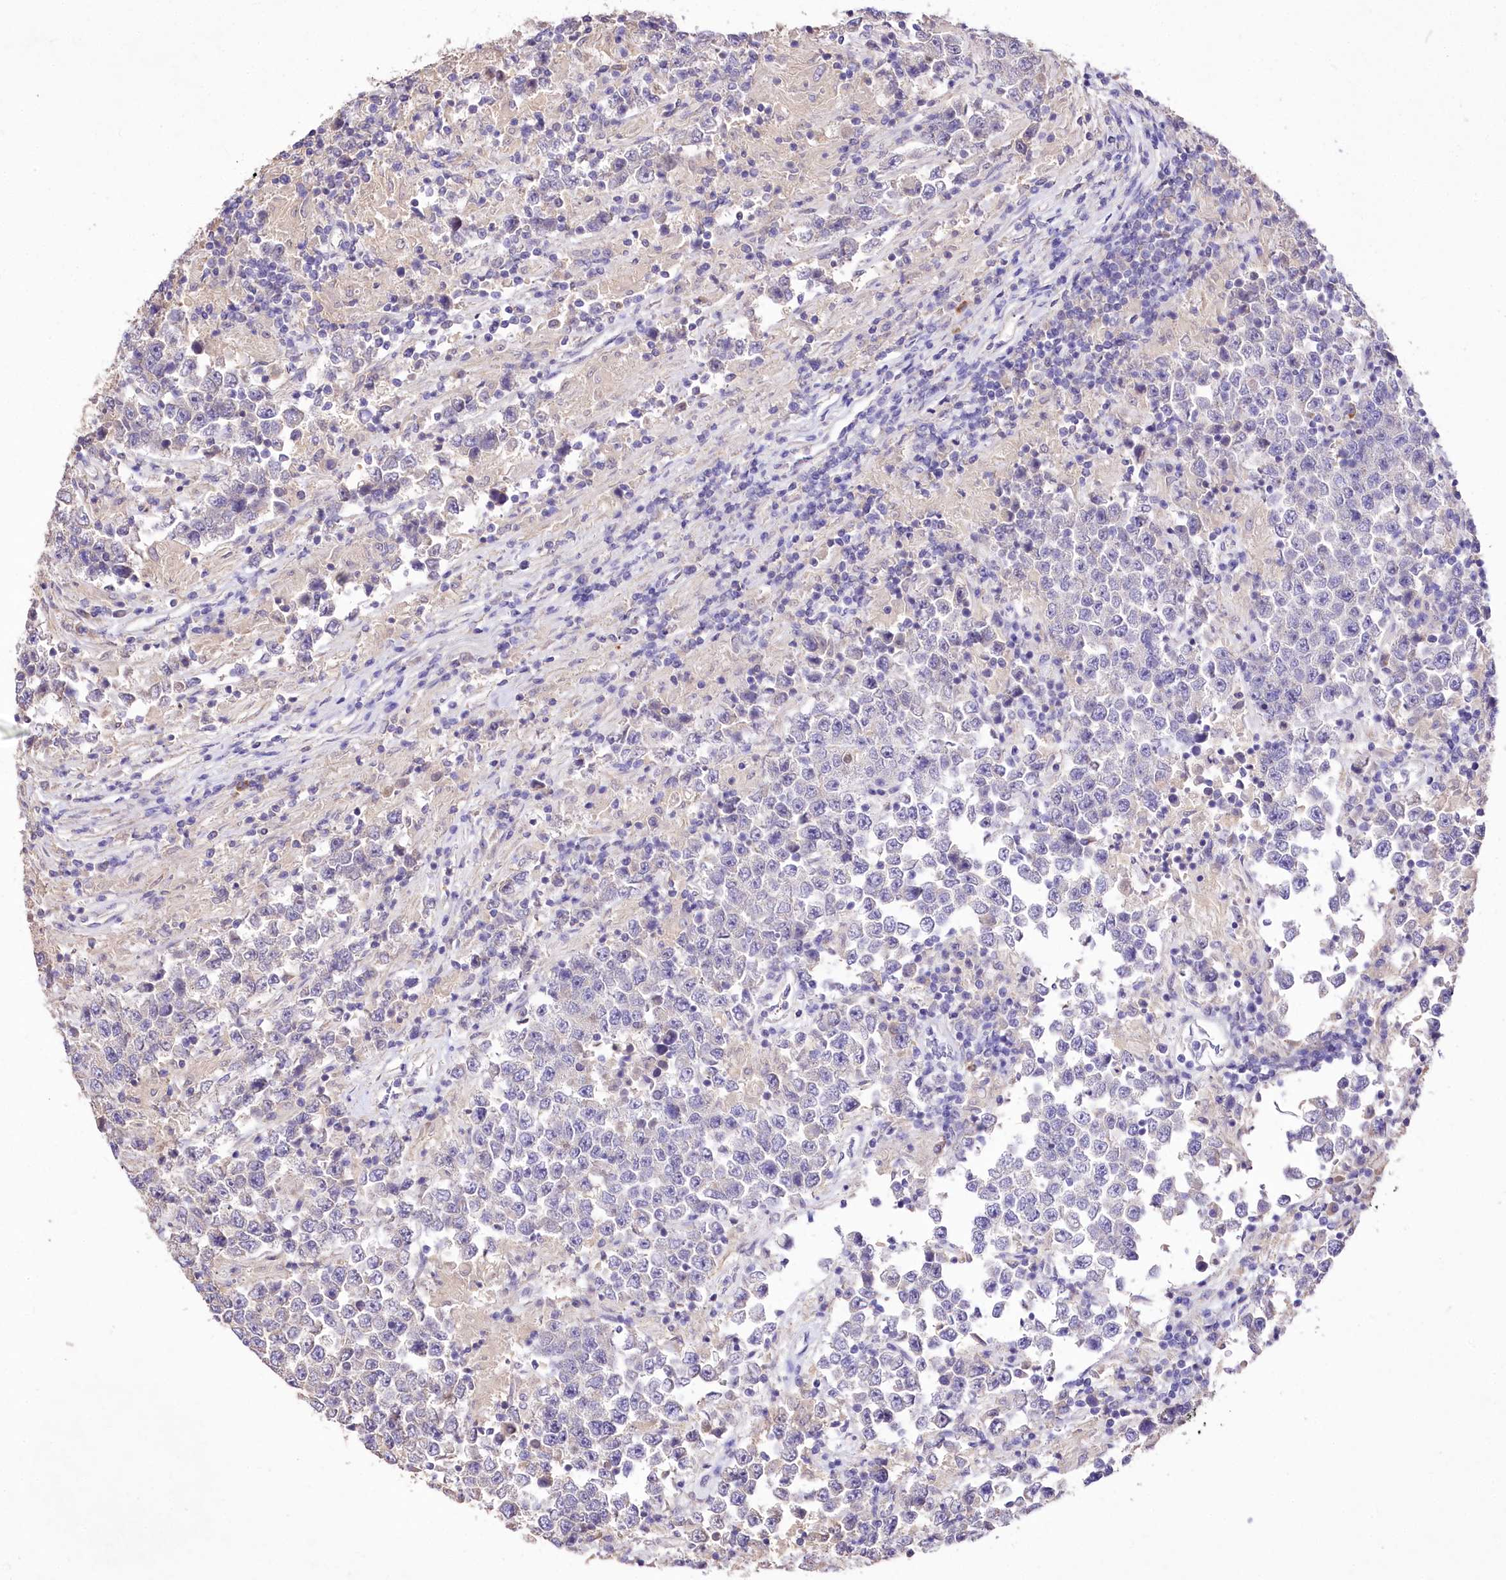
{"staining": {"intensity": "negative", "quantity": "none", "location": "none"}, "tissue": "testis cancer", "cell_type": "Tumor cells", "image_type": "cancer", "snomed": [{"axis": "morphology", "description": "Normal tissue, NOS"}, {"axis": "morphology", "description": "Urothelial carcinoma, High grade"}, {"axis": "morphology", "description": "Seminoma, NOS"}, {"axis": "morphology", "description": "Carcinoma, Embryonal, NOS"}, {"axis": "topography", "description": "Urinary bladder"}, {"axis": "topography", "description": "Testis"}], "caption": "Immunohistochemistry micrograph of human embryonal carcinoma (testis) stained for a protein (brown), which exhibits no staining in tumor cells. (Immunohistochemistry (ihc), brightfield microscopy, high magnification).", "gene": "PCYOX1L", "patient": {"sex": "male", "age": 41}}